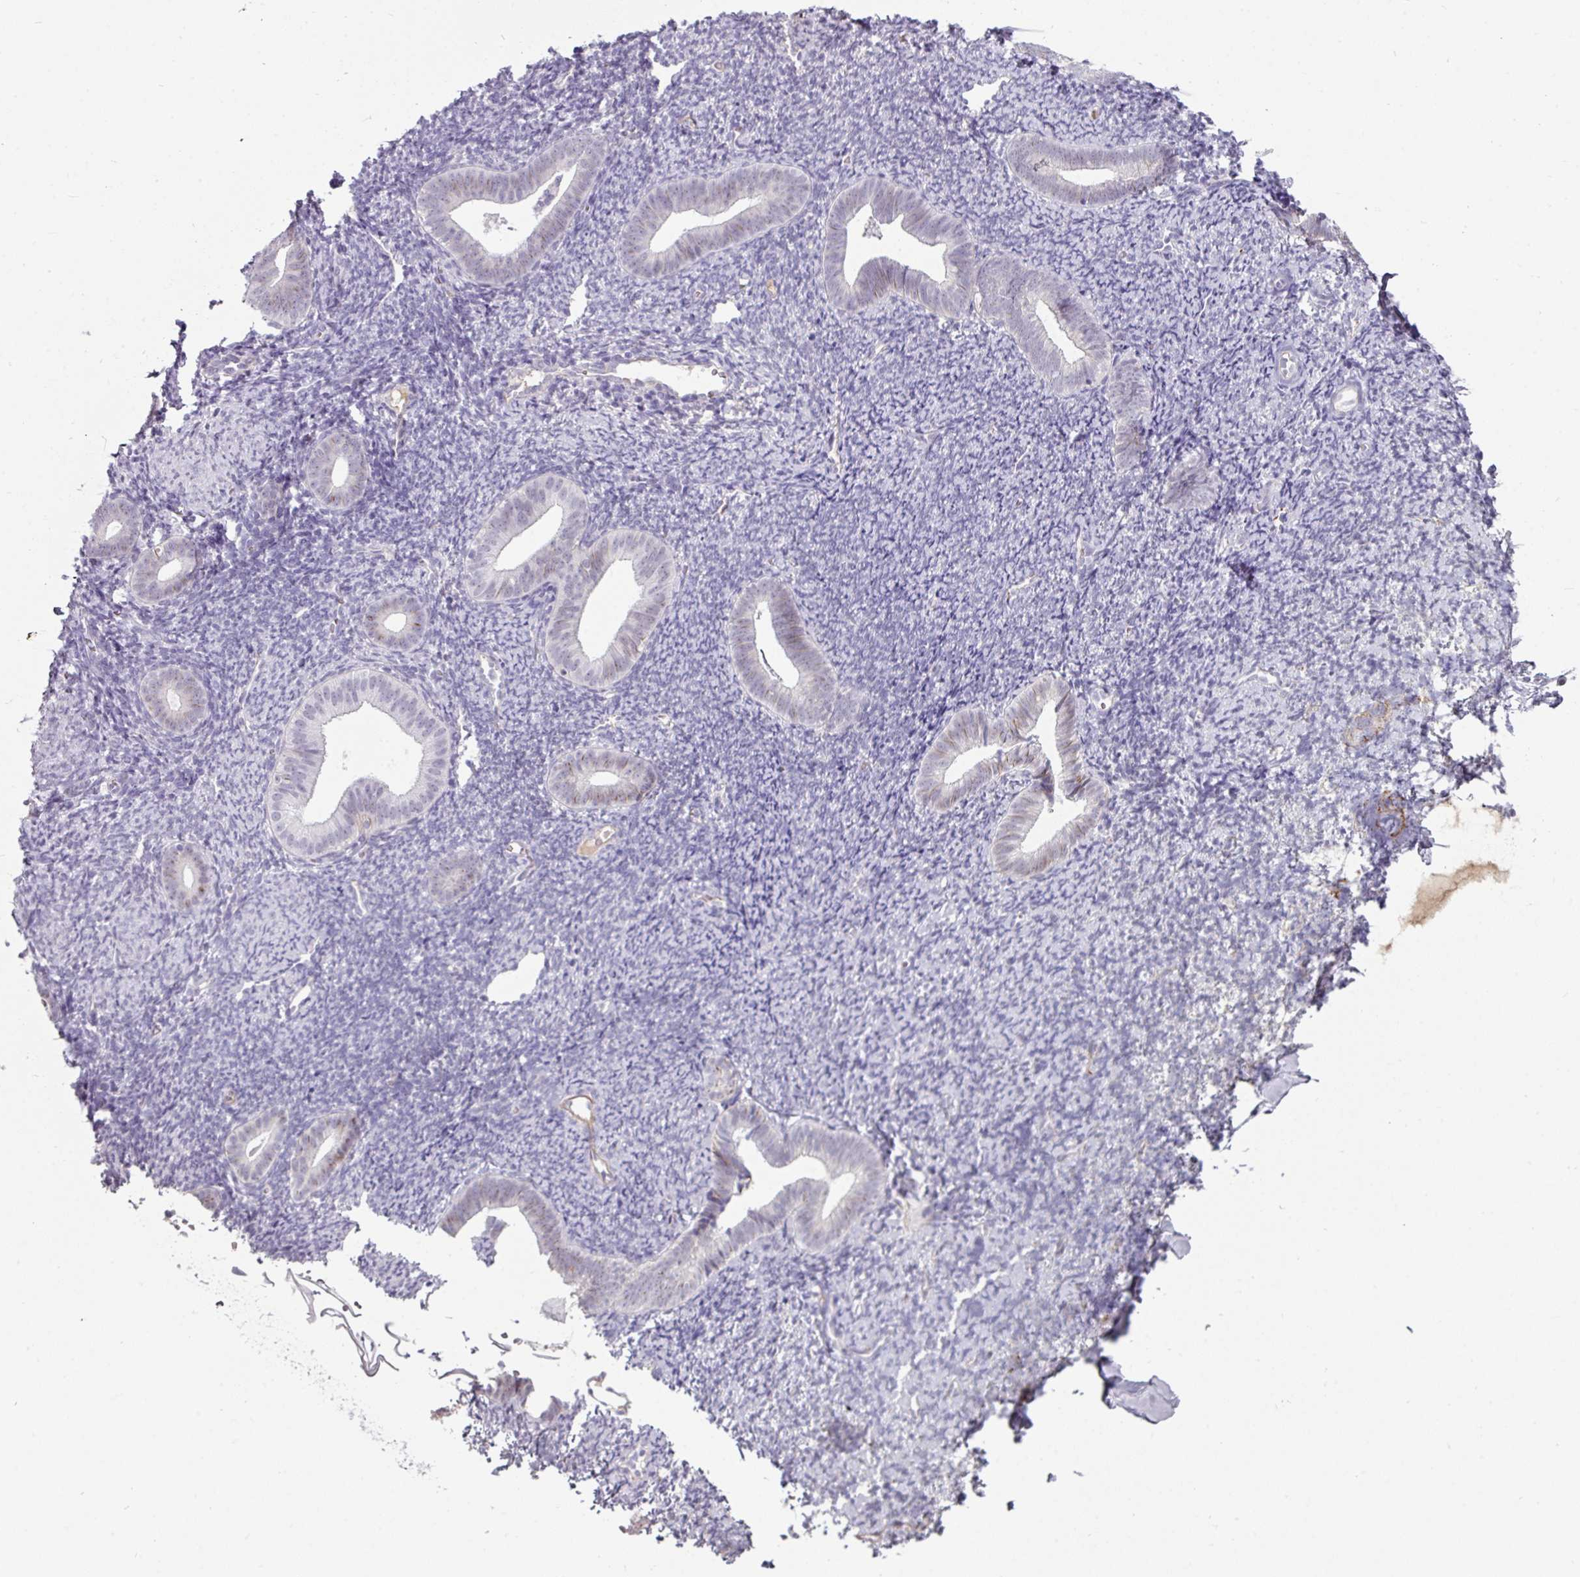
{"staining": {"intensity": "negative", "quantity": "none", "location": "none"}, "tissue": "endometrium", "cell_type": "Cells in endometrial stroma", "image_type": "normal", "snomed": [{"axis": "morphology", "description": "Normal tissue, NOS"}, {"axis": "topography", "description": "Endometrium"}], "caption": "Image shows no significant protein positivity in cells in endometrial stroma of unremarkable endometrium.", "gene": "EYA3", "patient": {"sex": "female", "age": 39}}